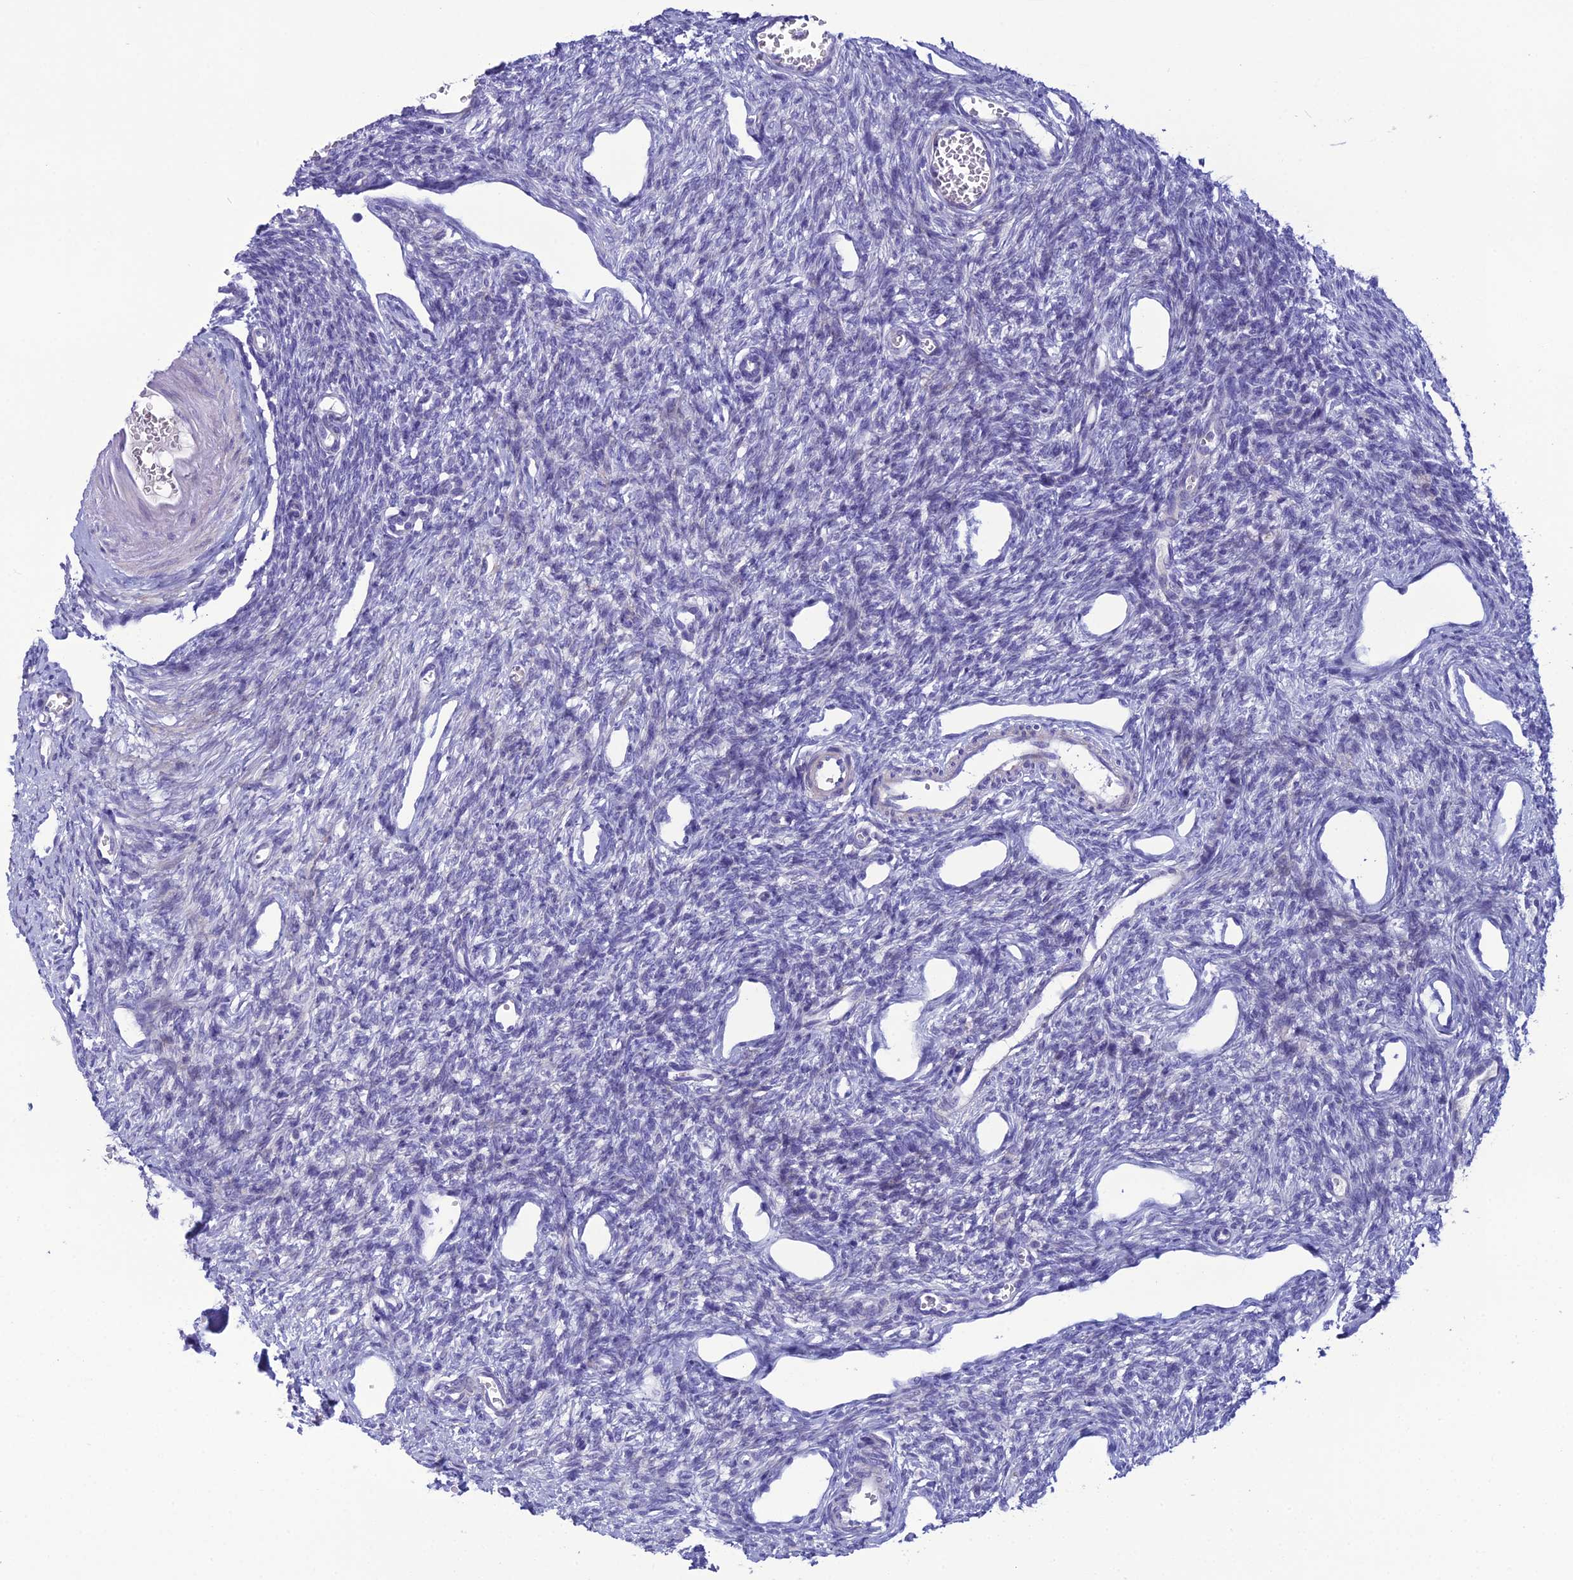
{"staining": {"intensity": "negative", "quantity": "none", "location": "none"}, "tissue": "ovary", "cell_type": "Ovarian stroma cells", "image_type": "normal", "snomed": [{"axis": "morphology", "description": "Normal tissue, NOS"}, {"axis": "morphology", "description": "Cyst, NOS"}, {"axis": "topography", "description": "Ovary"}], "caption": "Immunohistochemistry image of normal human ovary stained for a protein (brown), which shows no expression in ovarian stroma cells.", "gene": "OR56B1", "patient": {"sex": "female", "age": 33}}